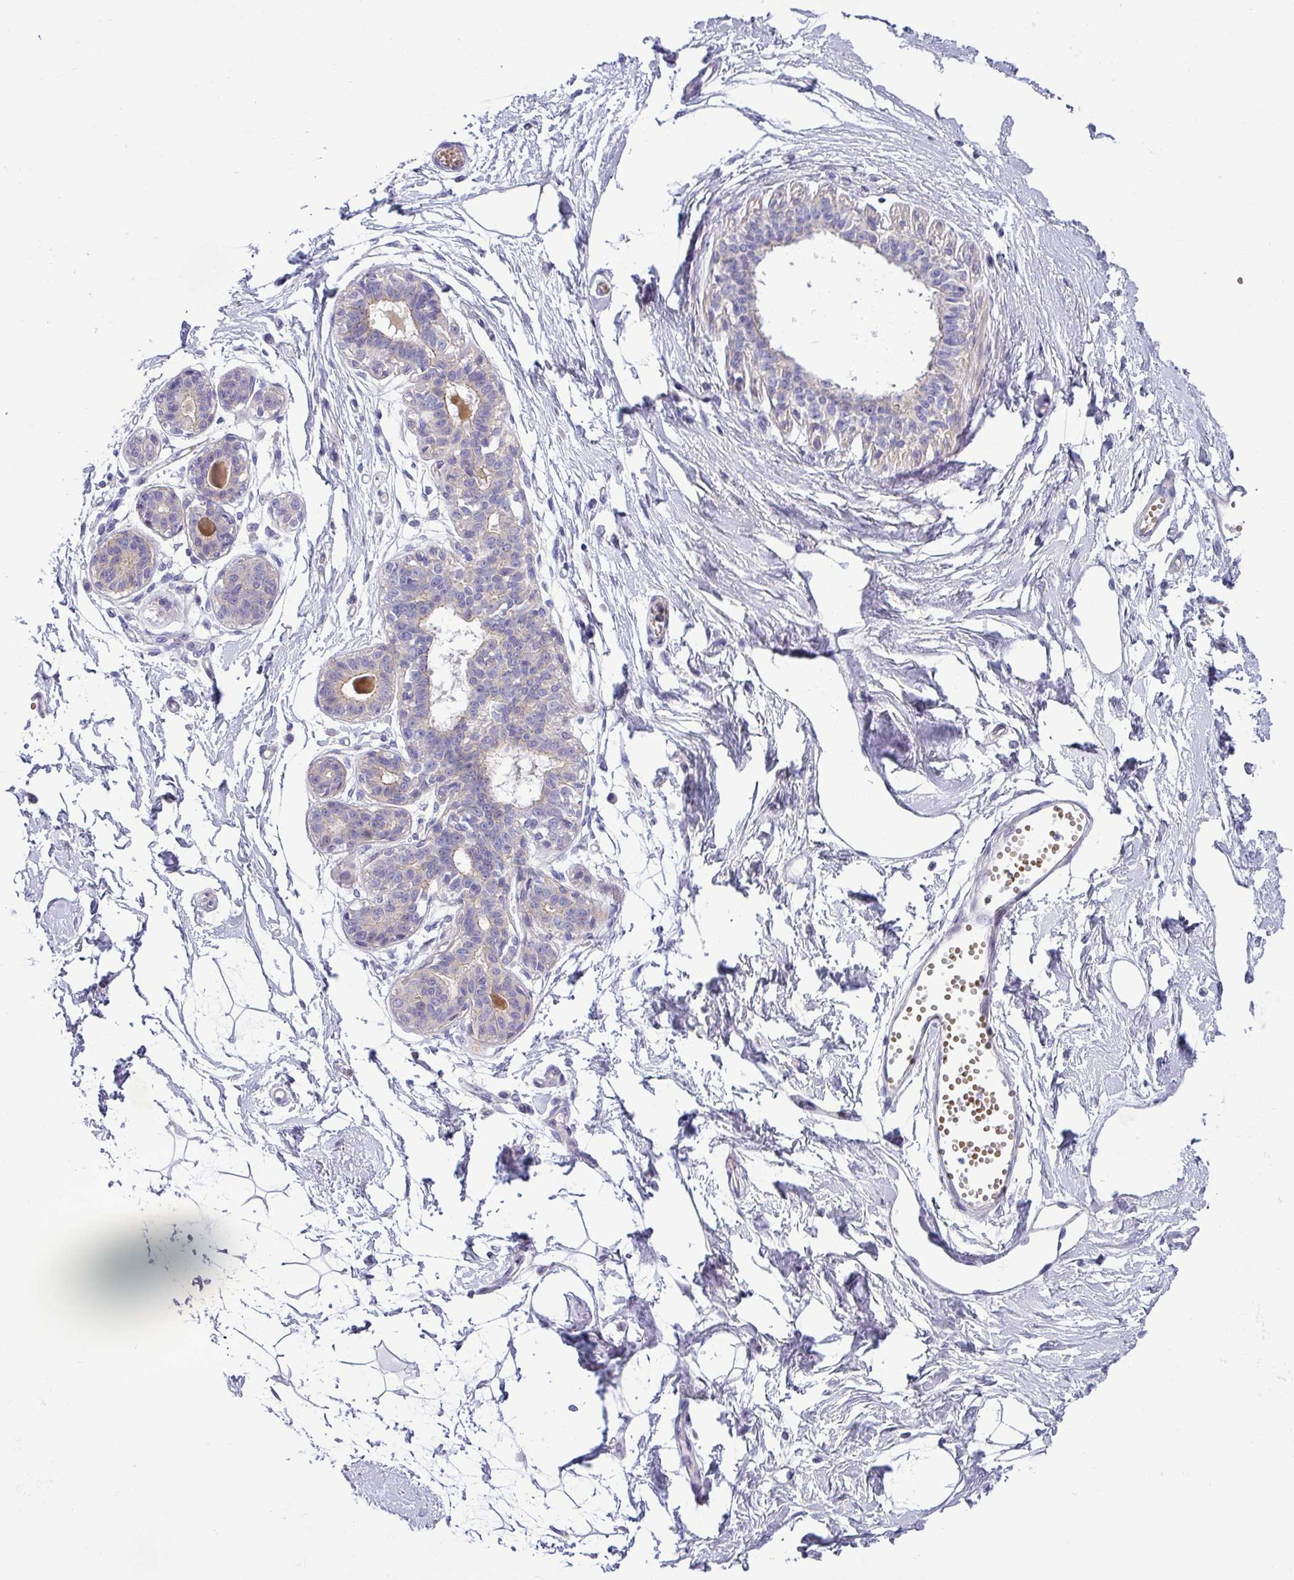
{"staining": {"intensity": "negative", "quantity": "none", "location": "none"}, "tissue": "breast", "cell_type": "Adipocytes", "image_type": "normal", "snomed": [{"axis": "morphology", "description": "Normal tissue, NOS"}, {"axis": "topography", "description": "Breast"}], "caption": "Image shows no significant protein staining in adipocytes of unremarkable breast. (DAB IHC visualized using brightfield microscopy, high magnification).", "gene": "ACAP3", "patient": {"sex": "female", "age": 45}}